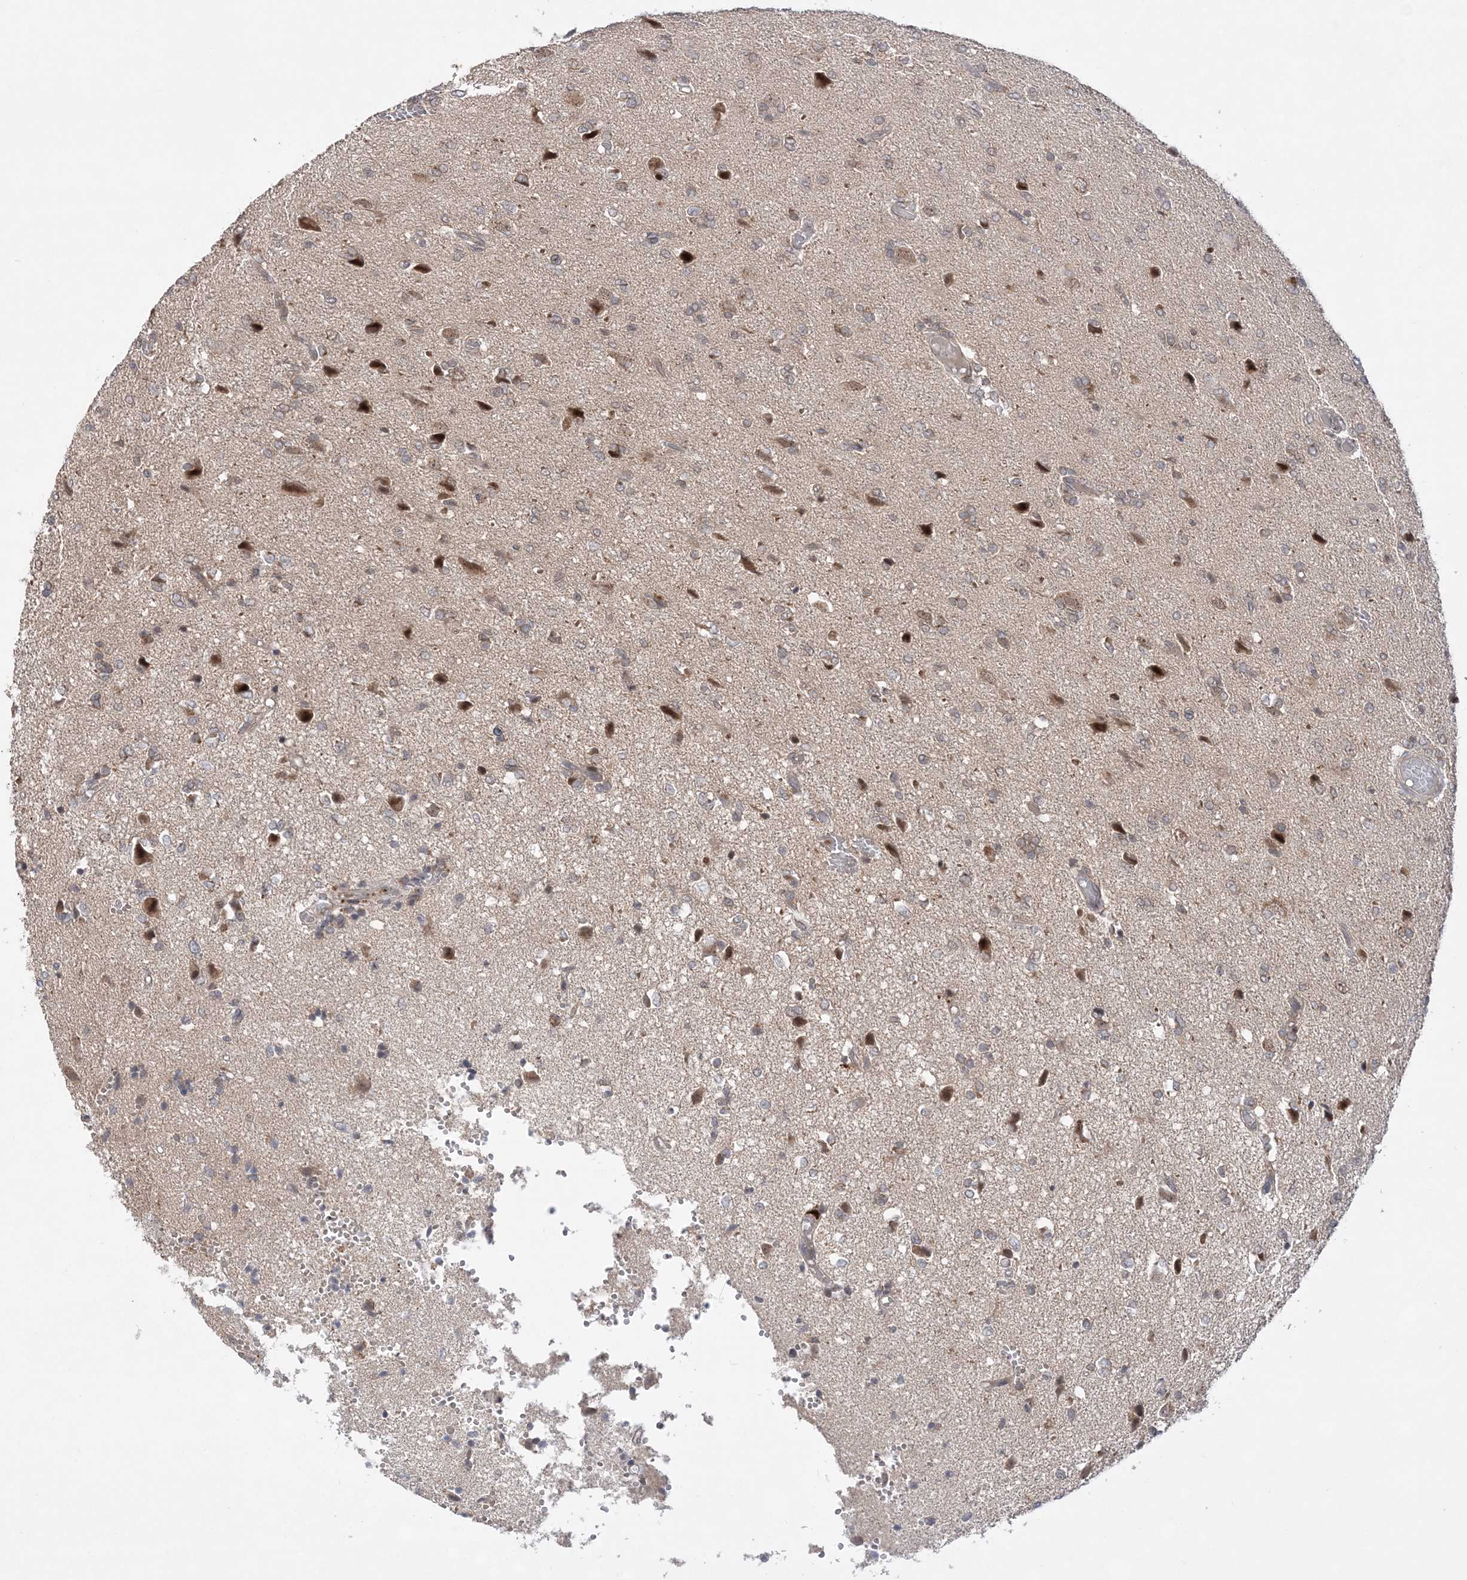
{"staining": {"intensity": "weak", "quantity": "<25%", "location": "cytoplasmic/membranous"}, "tissue": "glioma", "cell_type": "Tumor cells", "image_type": "cancer", "snomed": [{"axis": "morphology", "description": "Glioma, malignant, High grade"}, {"axis": "topography", "description": "Brain"}], "caption": "Micrograph shows no significant protein expression in tumor cells of glioma. (DAB immunohistochemistry (IHC) visualized using brightfield microscopy, high magnification).", "gene": "ANAPC15", "patient": {"sex": "female", "age": 59}}